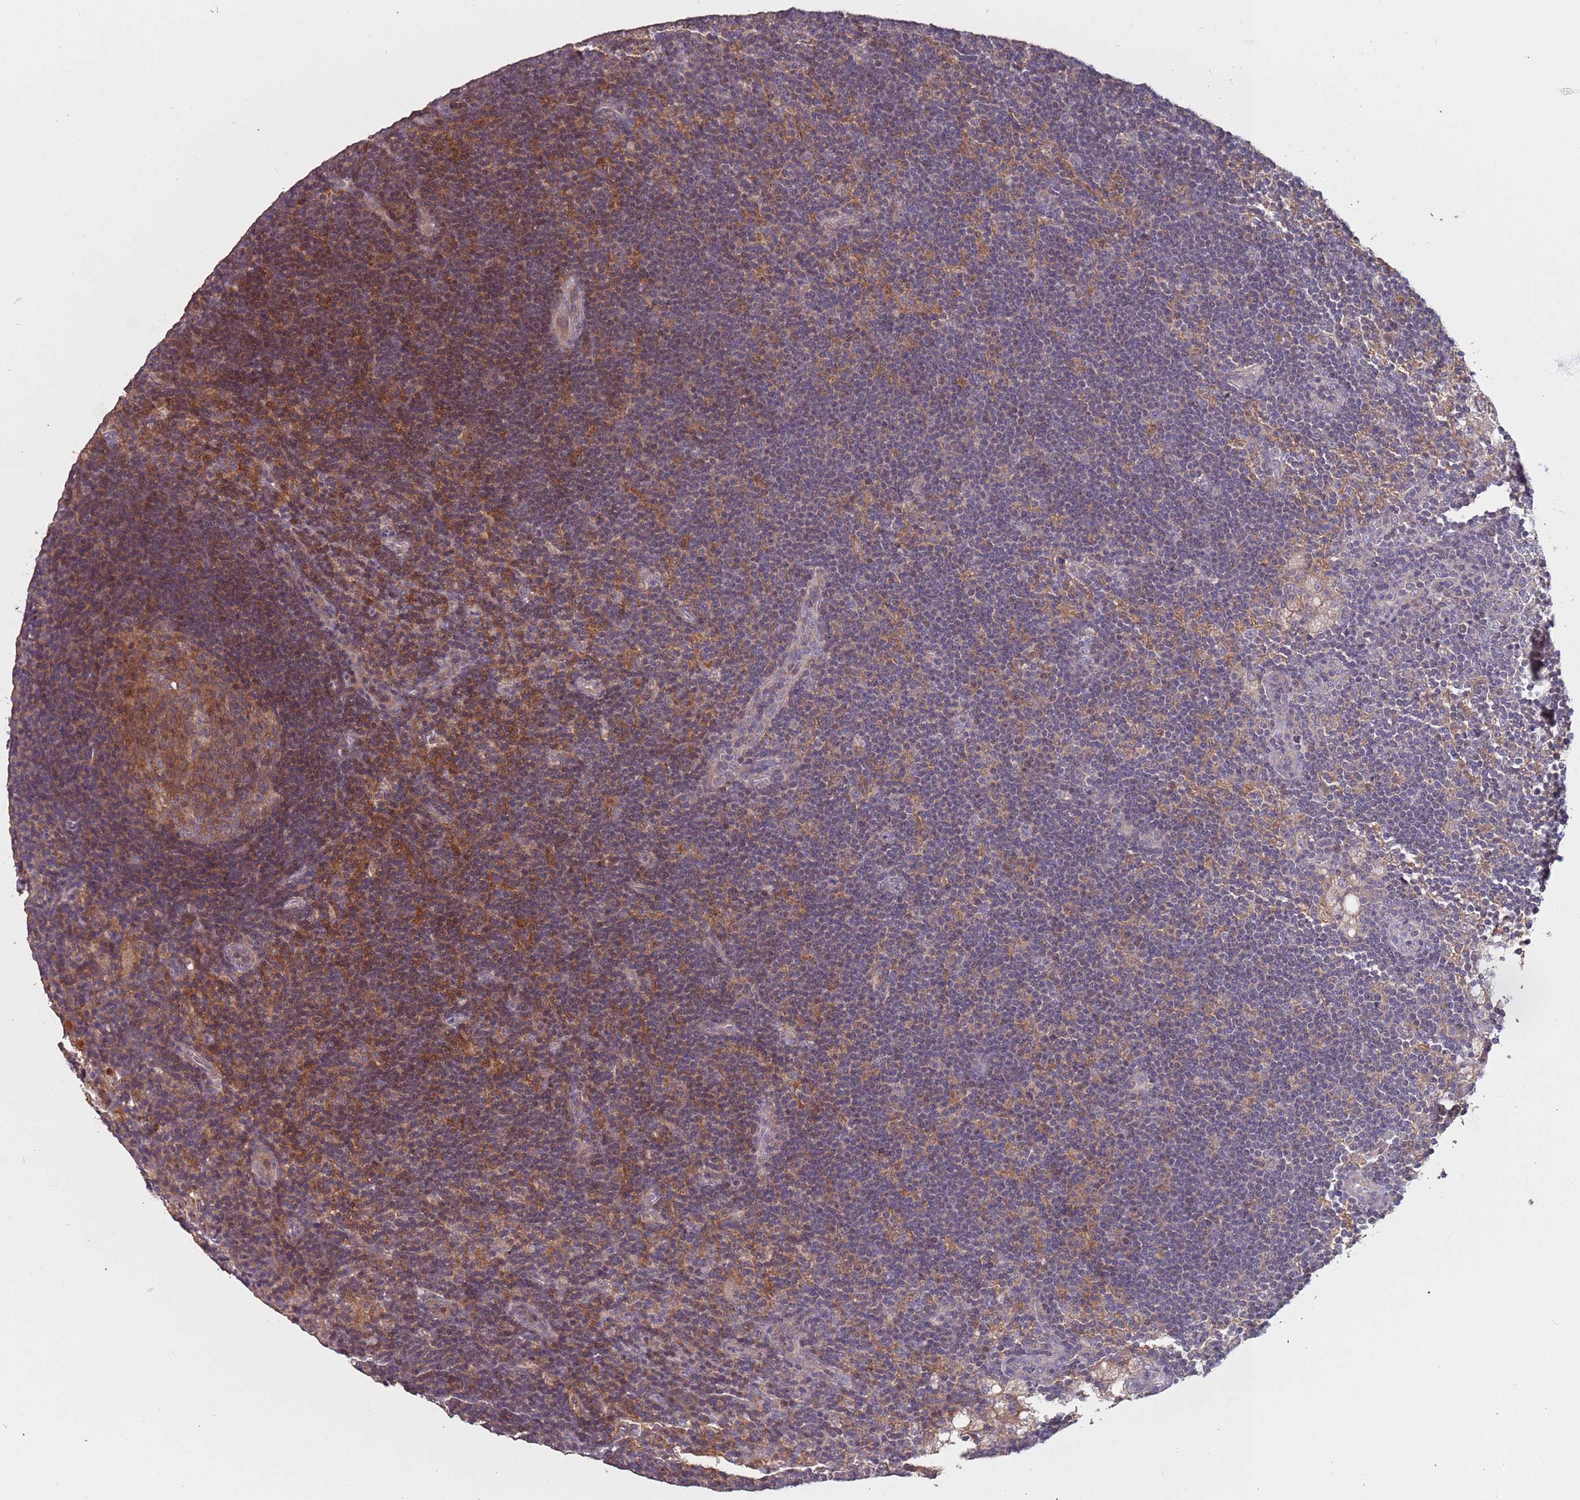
{"staining": {"intensity": "moderate", "quantity": ">75%", "location": "cytoplasmic/membranous"}, "tissue": "lymph node", "cell_type": "Germinal center cells", "image_type": "normal", "snomed": [{"axis": "morphology", "description": "Normal tissue, NOS"}, {"axis": "topography", "description": "Lymph node"}], "caption": "Lymph node stained for a protein shows moderate cytoplasmic/membranous positivity in germinal center cells.", "gene": "MBD3L1", "patient": {"sex": "male", "age": 24}}